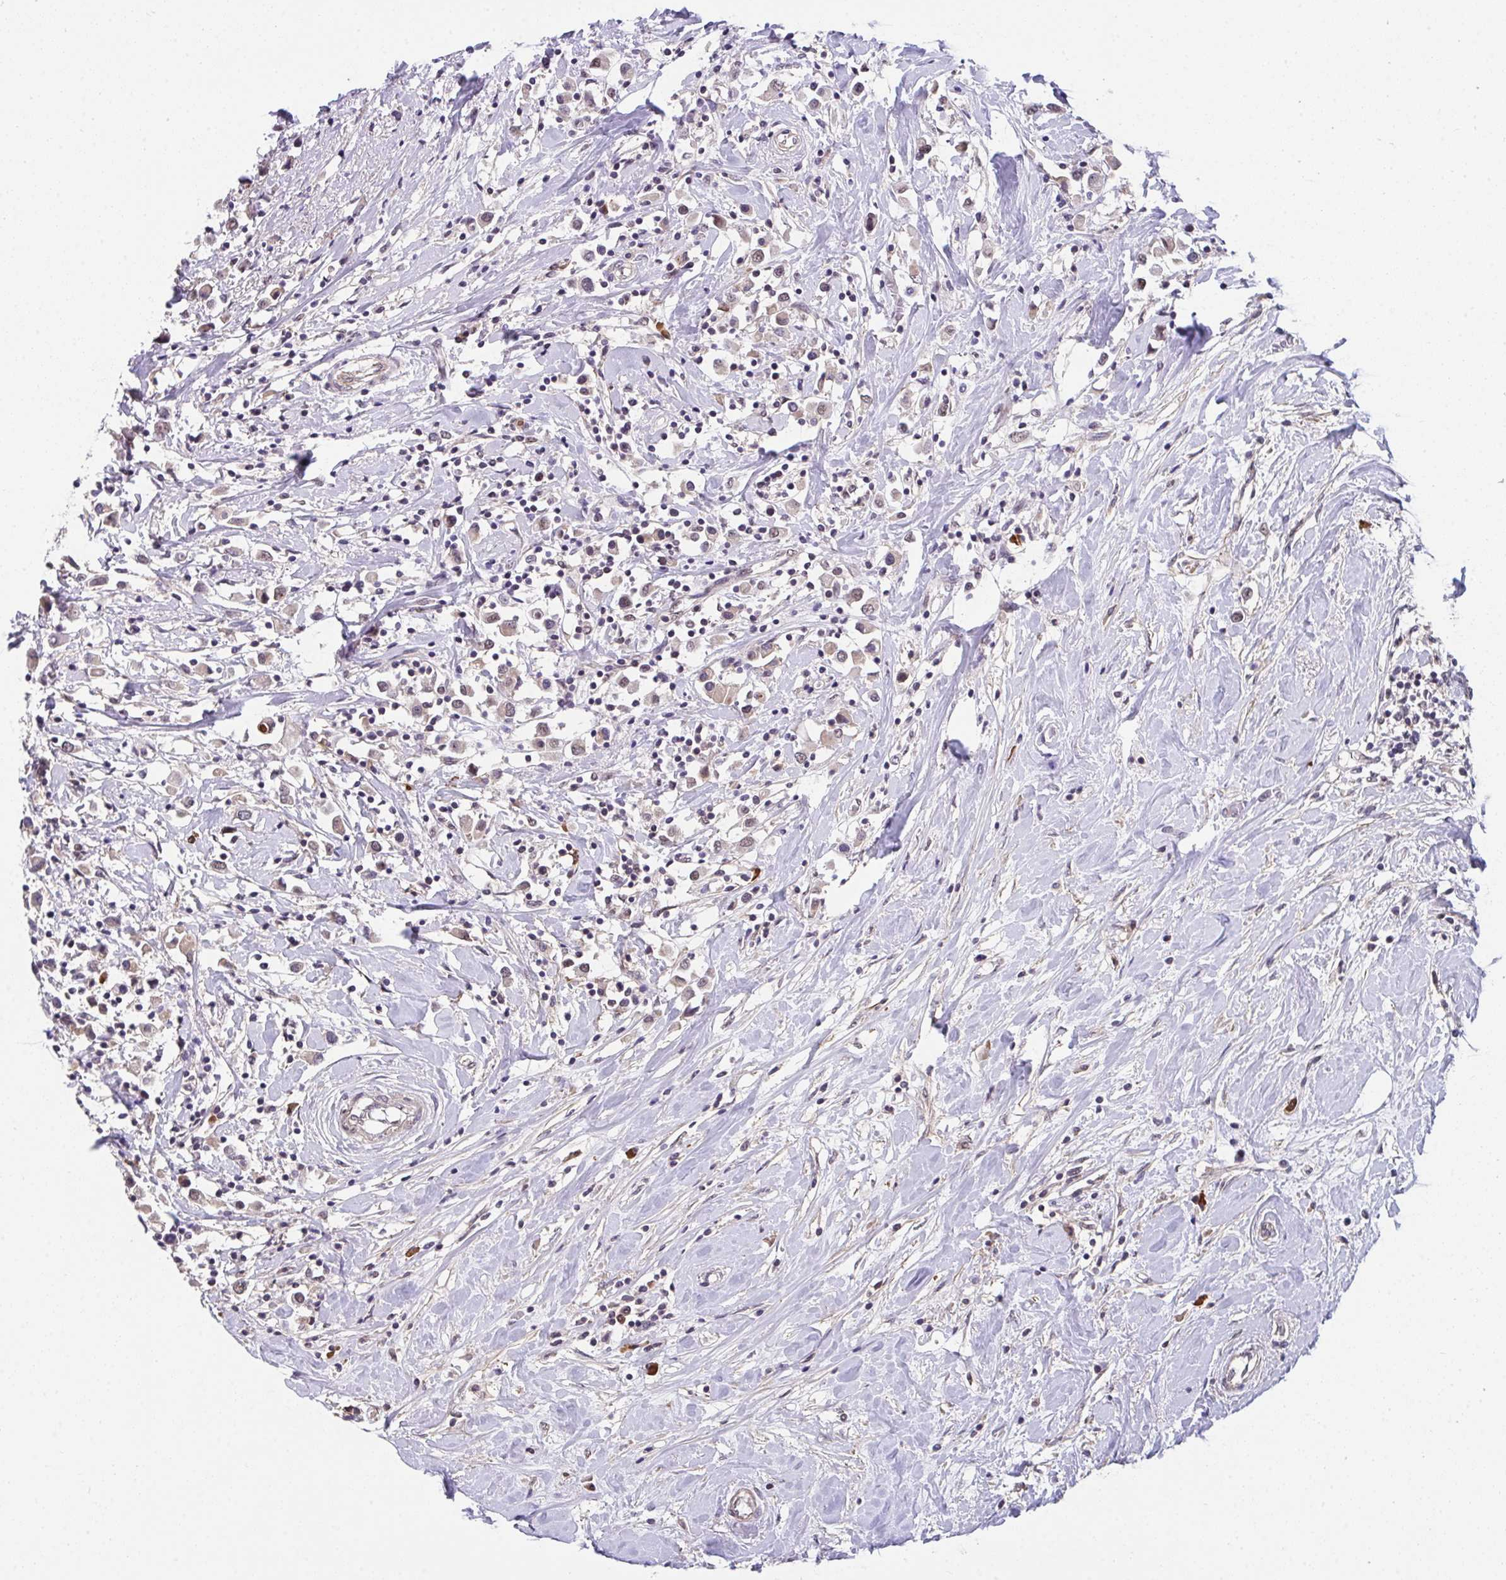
{"staining": {"intensity": "weak", "quantity": "<25%", "location": "cytoplasmic/membranous,nuclear"}, "tissue": "breast cancer", "cell_type": "Tumor cells", "image_type": "cancer", "snomed": [{"axis": "morphology", "description": "Duct carcinoma"}, {"axis": "topography", "description": "Breast"}], "caption": "This is an IHC micrograph of human breast cancer (infiltrating ductal carcinoma). There is no positivity in tumor cells.", "gene": "RBBP6", "patient": {"sex": "female", "age": 61}}